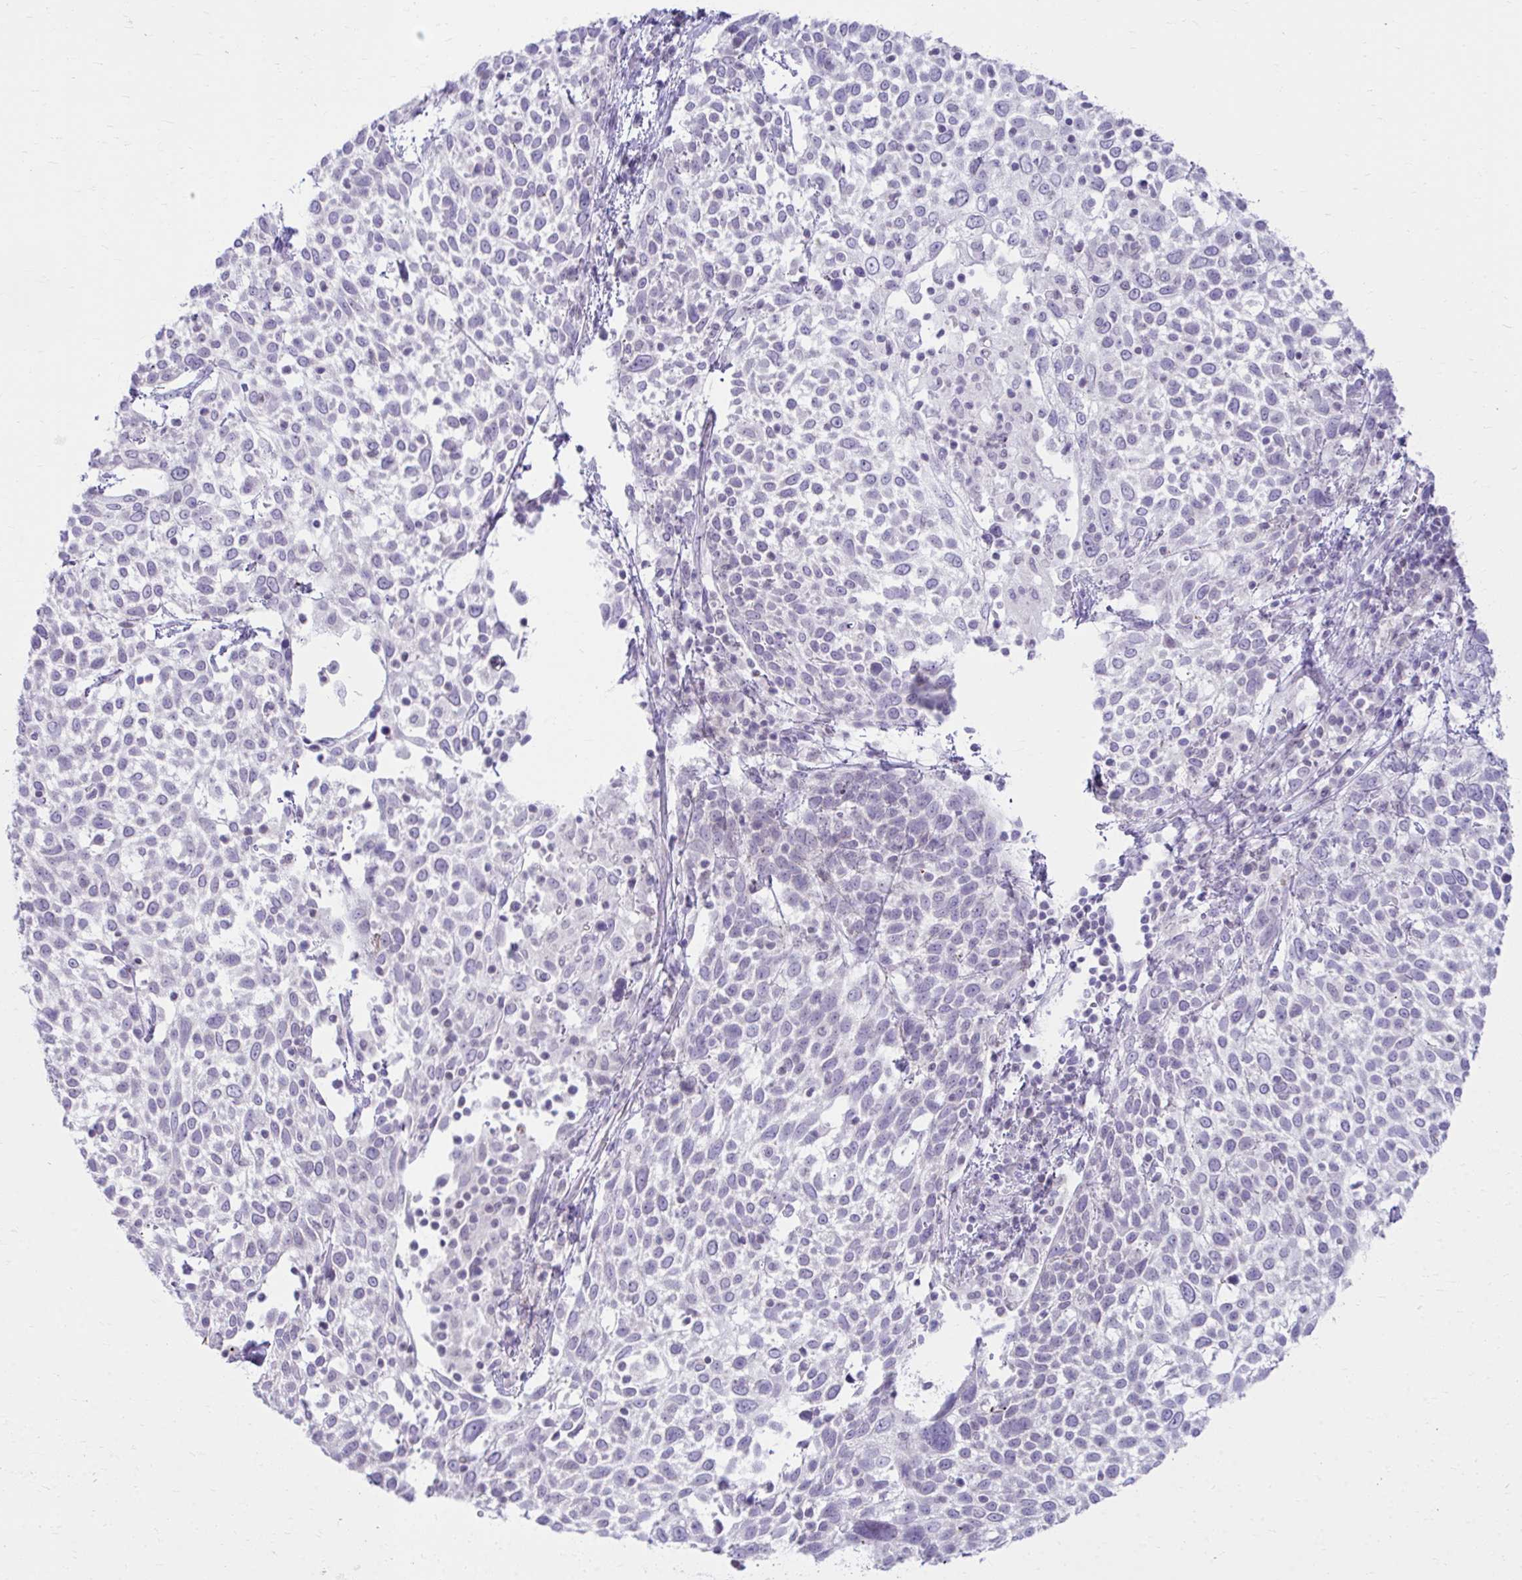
{"staining": {"intensity": "negative", "quantity": "none", "location": "none"}, "tissue": "cervical cancer", "cell_type": "Tumor cells", "image_type": "cancer", "snomed": [{"axis": "morphology", "description": "Squamous cell carcinoma, NOS"}, {"axis": "topography", "description": "Cervix"}], "caption": "Tumor cells are negative for protein expression in human cervical squamous cell carcinoma.", "gene": "OR7A5", "patient": {"sex": "female", "age": 61}}